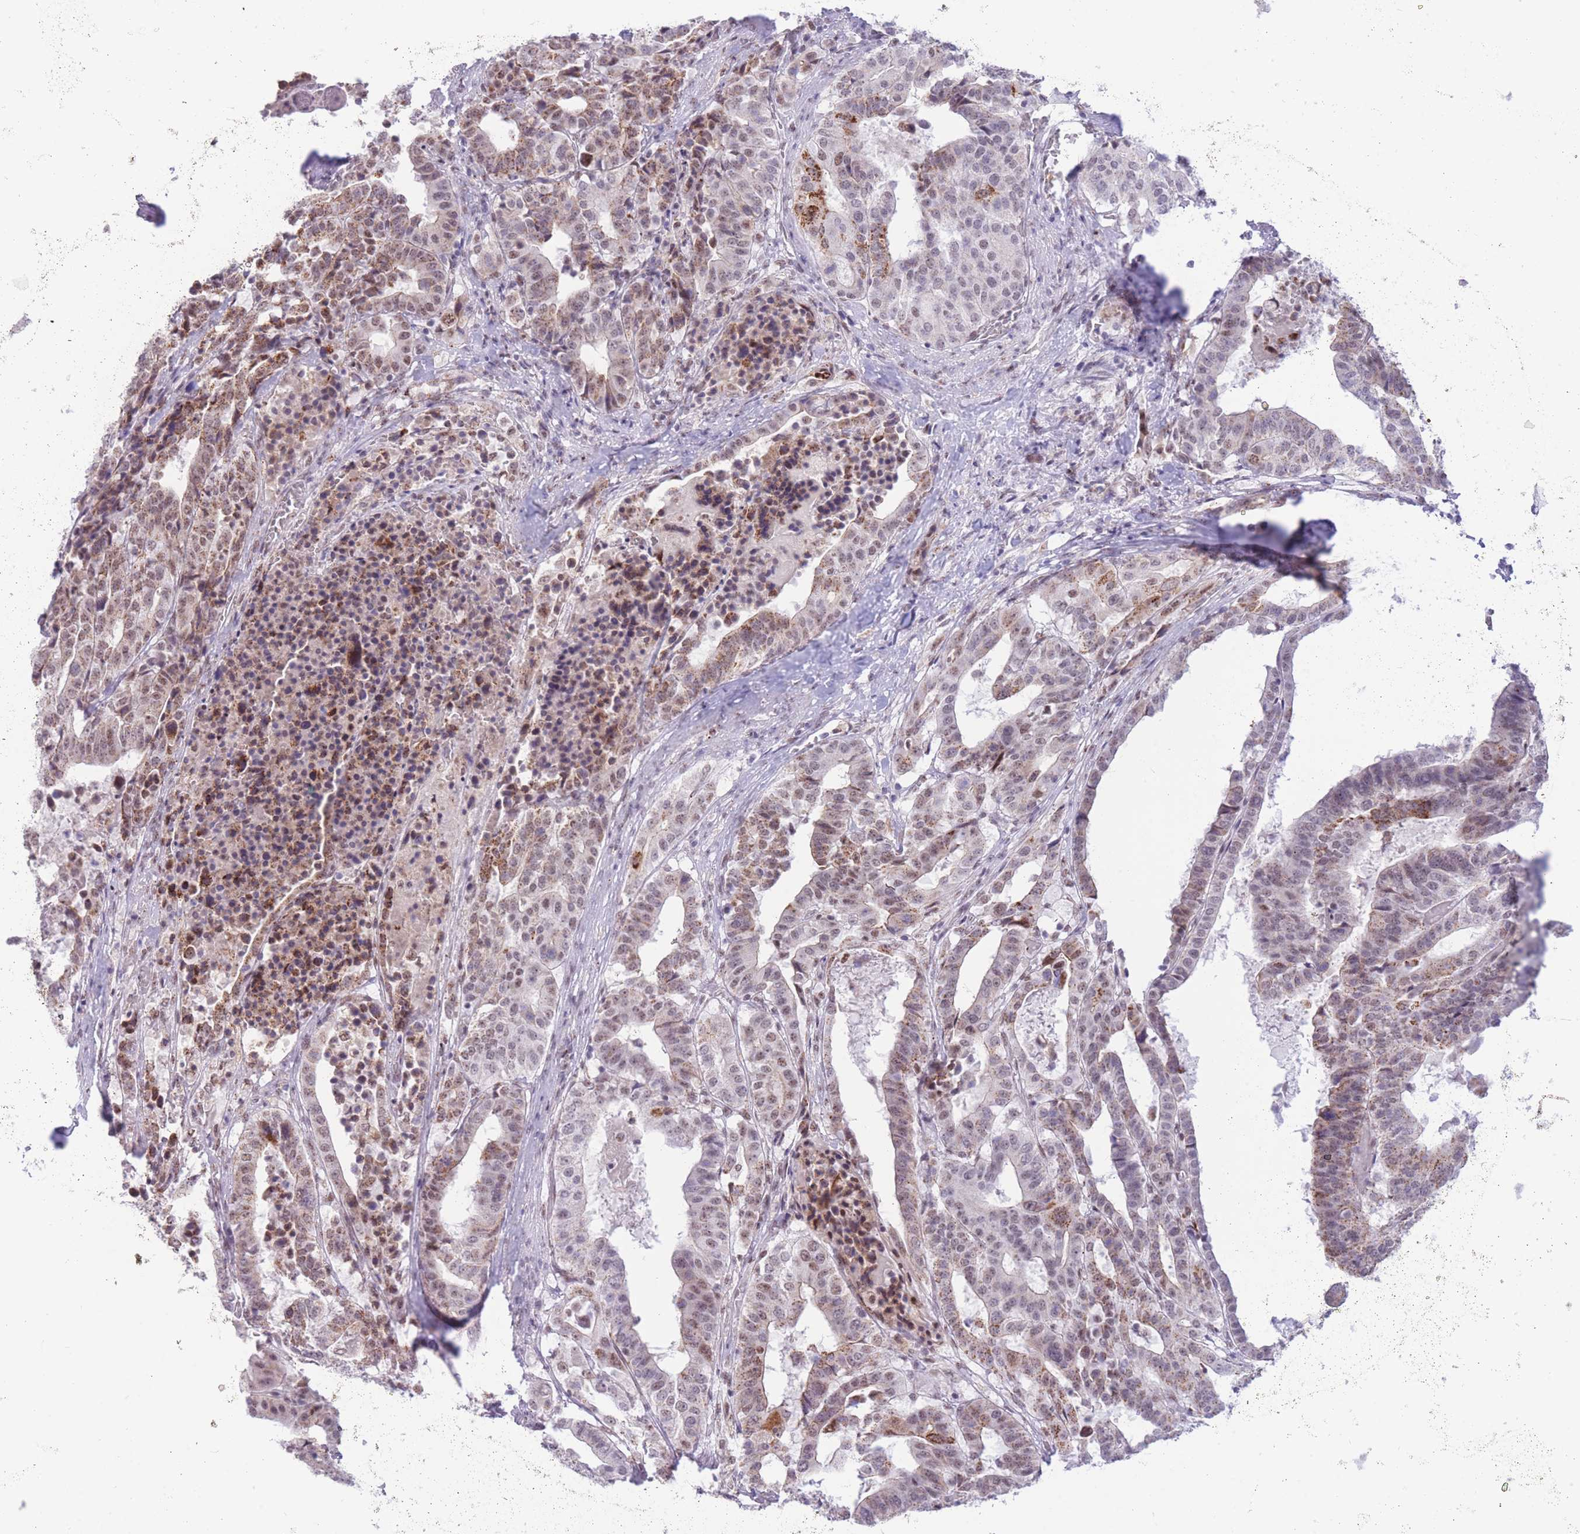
{"staining": {"intensity": "moderate", "quantity": "25%-75%", "location": "cytoplasmic/membranous"}, "tissue": "stomach cancer", "cell_type": "Tumor cells", "image_type": "cancer", "snomed": [{"axis": "morphology", "description": "Adenocarcinoma, NOS"}, {"axis": "topography", "description": "Stomach"}], "caption": "About 25%-75% of tumor cells in adenocarcinoma (stomach) exhibit moderate cytoplasmic/membranous protein staining as visualized by brown immunohistochemical staining.", "gene": "CYP2B6", "patient": {"sex": "male", "age": 48}}